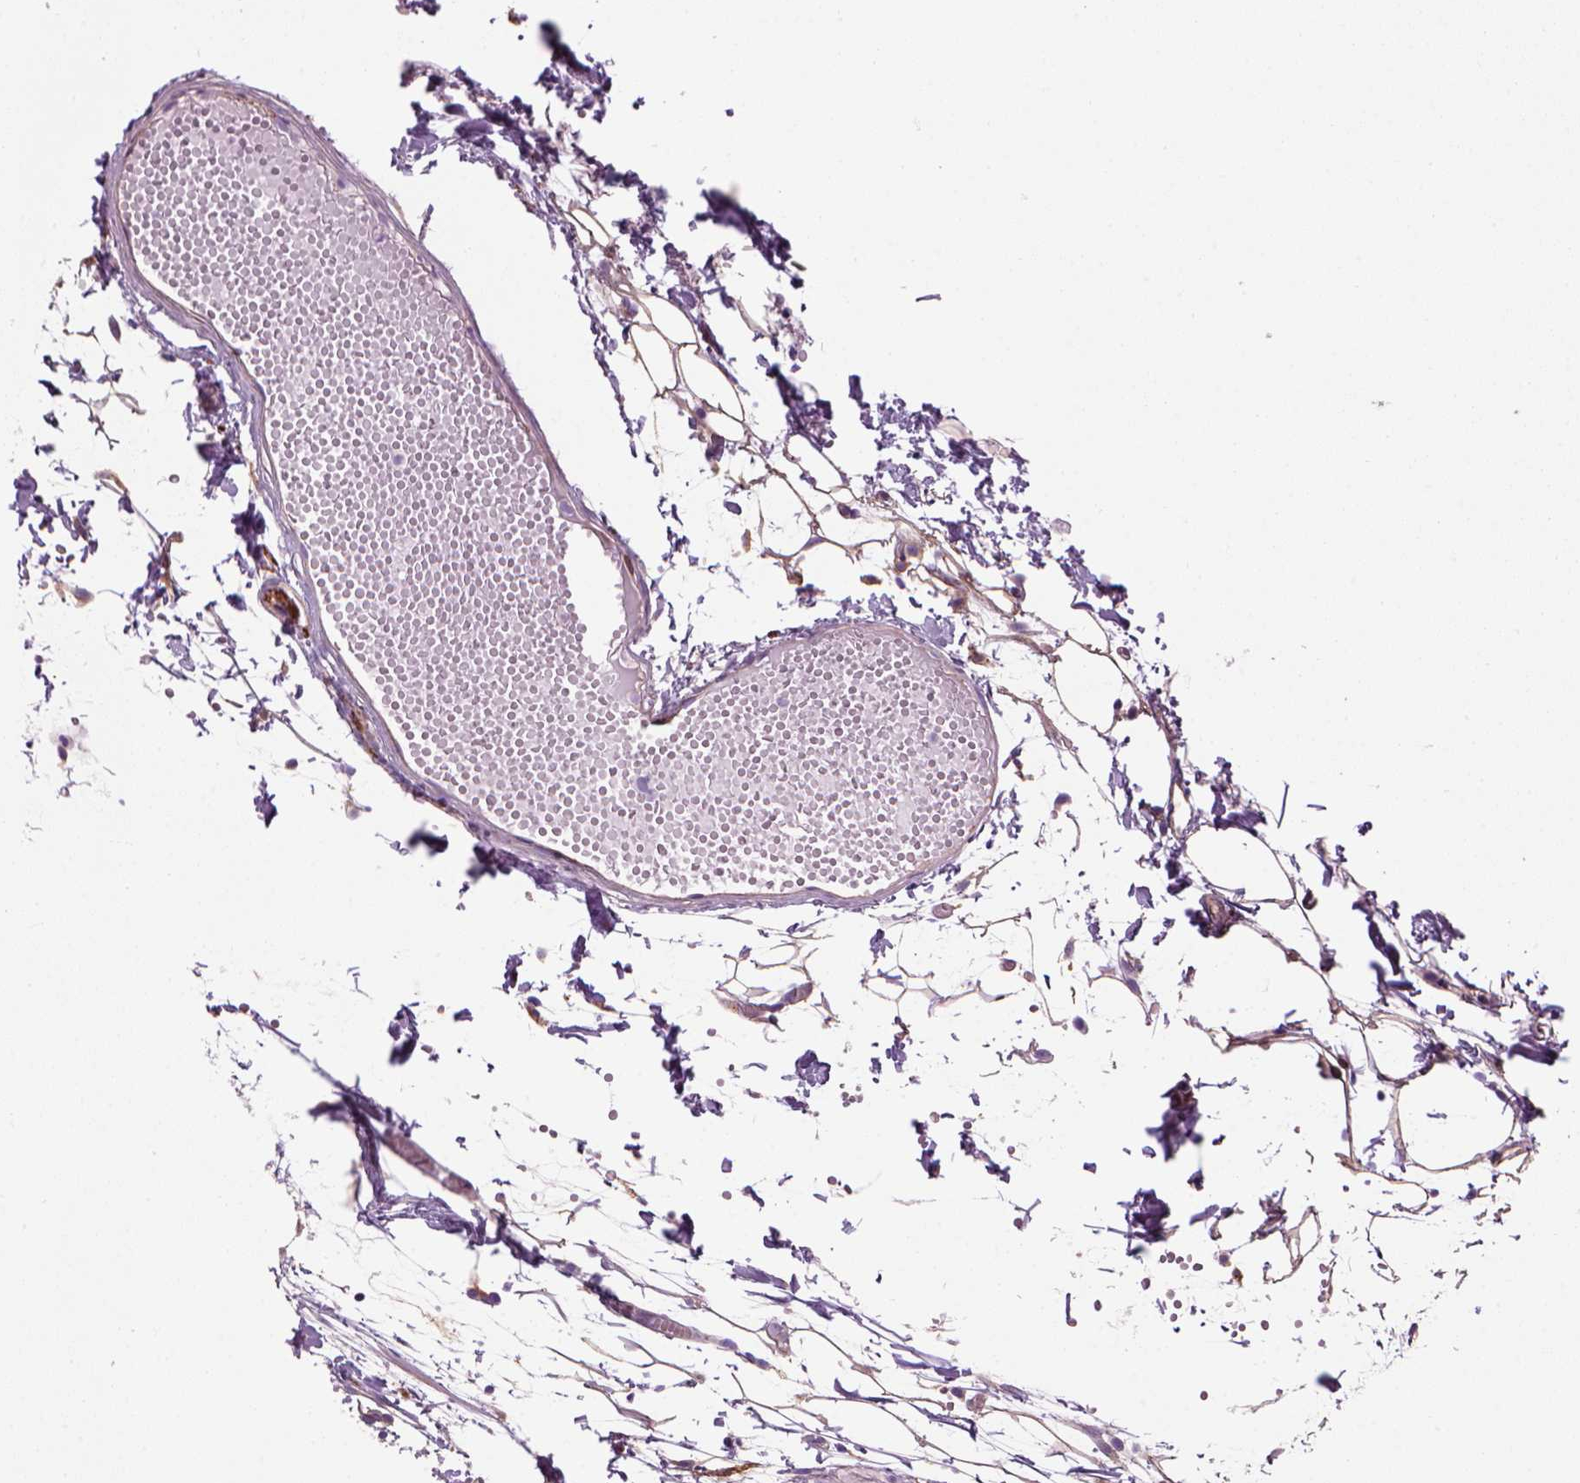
{"staining": {"intensity": "weak", "quantity": "<25%", "location": "cytoplasmic/membranous"}, "tissue": "carcinoid", "cell_type": "Tumor cells", "image_type": "cancer", "snomed": [{"axis": "morphology", "description": "Carcinoid, malignant, NOS"}, {"axis": "topography", "description": "Small intestine"}], "caption": "This is an IHC image of human carcinoid. There is no staining in tumor cells.", "gene": "MARCKS", "patient": {"sex": "female", "age": 65}}